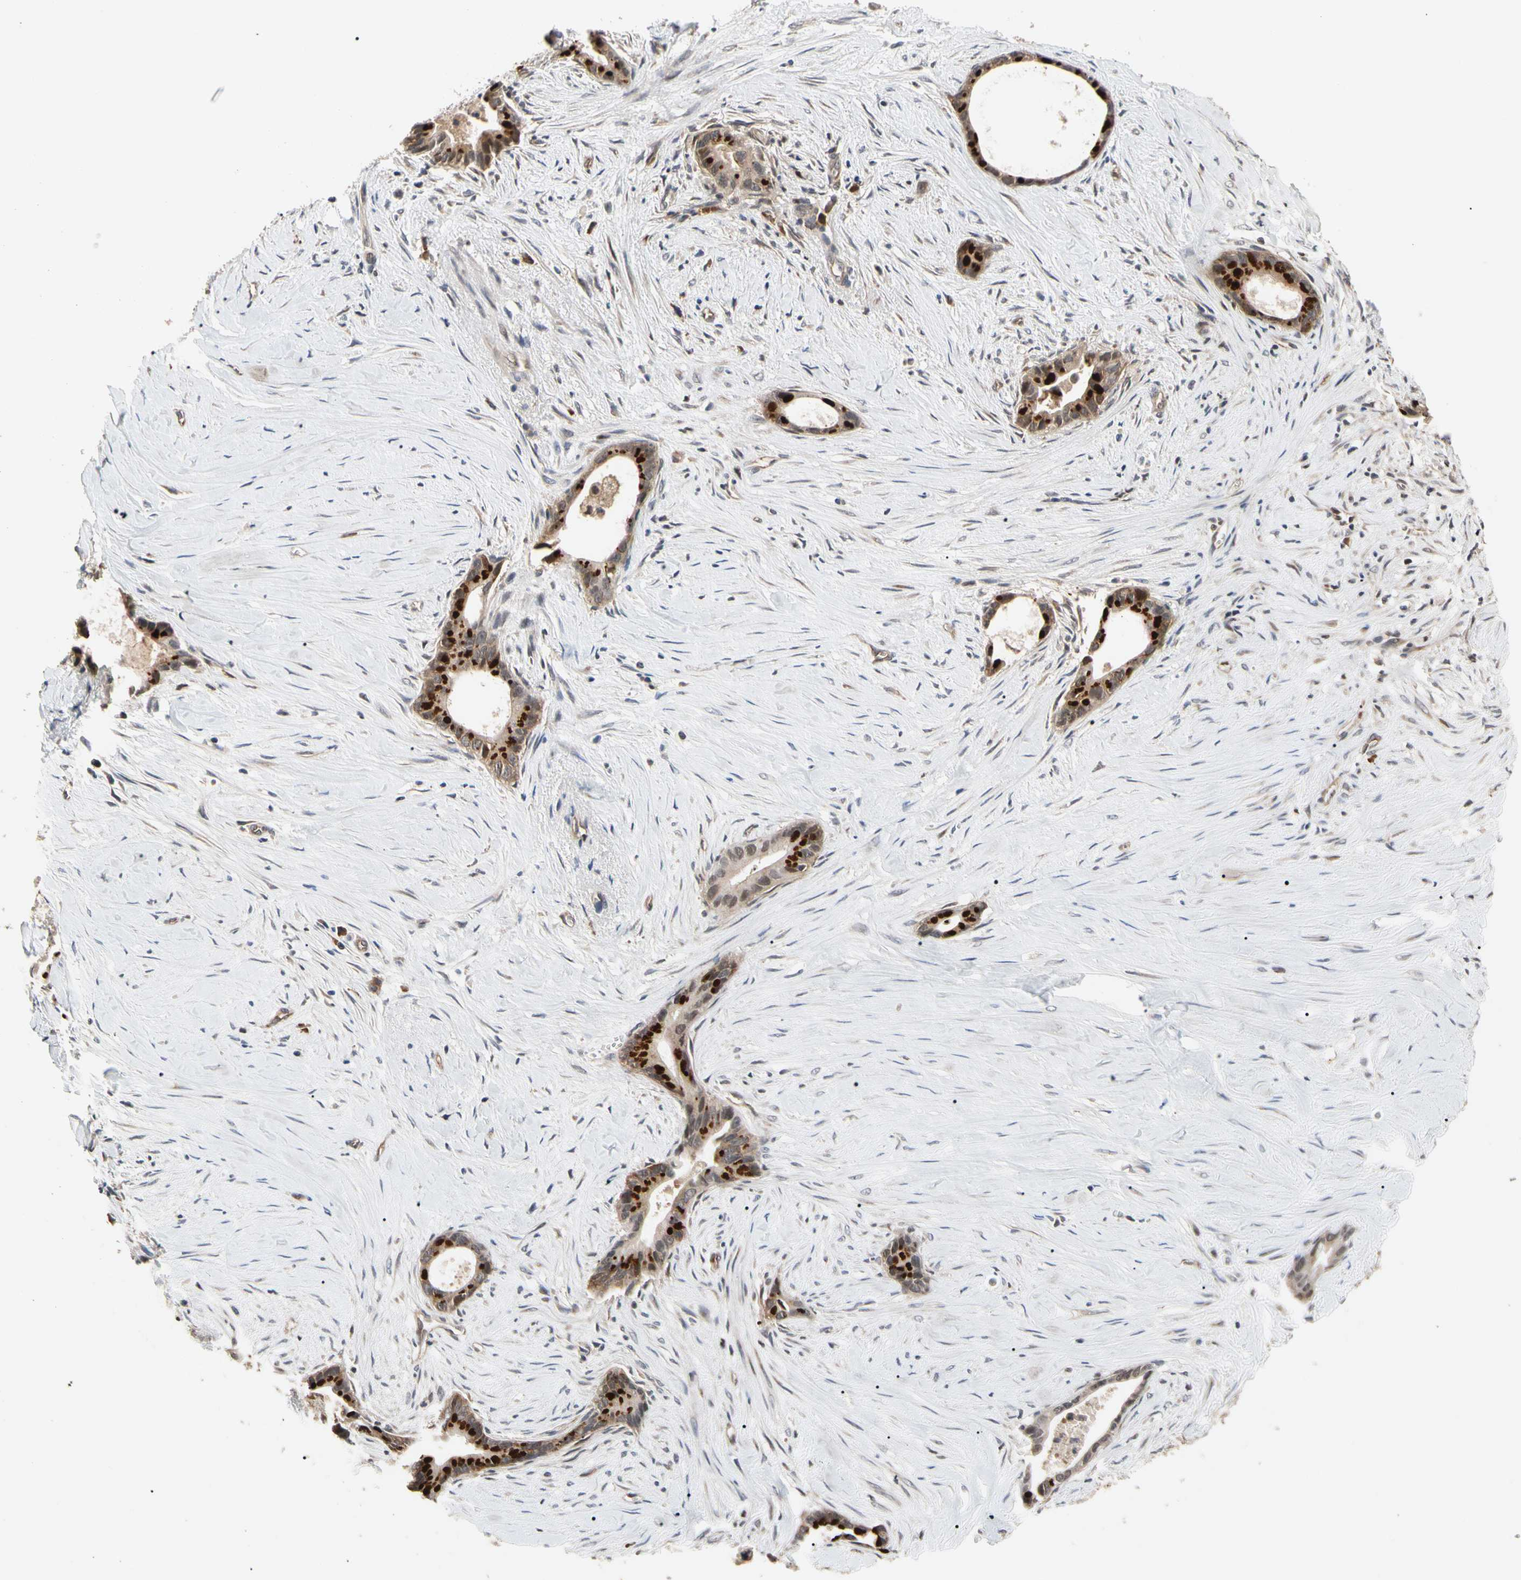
{"staining": {"intensity": "strong", "quantity": ">75%", "location": "cytoplasmic/membranous"}, "tissue": "liver cancer", "cell_type": "Tumor cells", "image_type": "cancer", "snomed": [{"axis": "morphology", "description": "Cholangiocarcinoma"}, {"axis": "topography", "description": "Liver"}], "caption": "Cholangiocarcinoma (liver) tissue reveals strong cytoplasmic/membranous expression in approximately >75% of tumor cells, visualized by immunohistochemistry.", "gene": "CYTIP", "patient": {"sex": "female", "age": 55}}